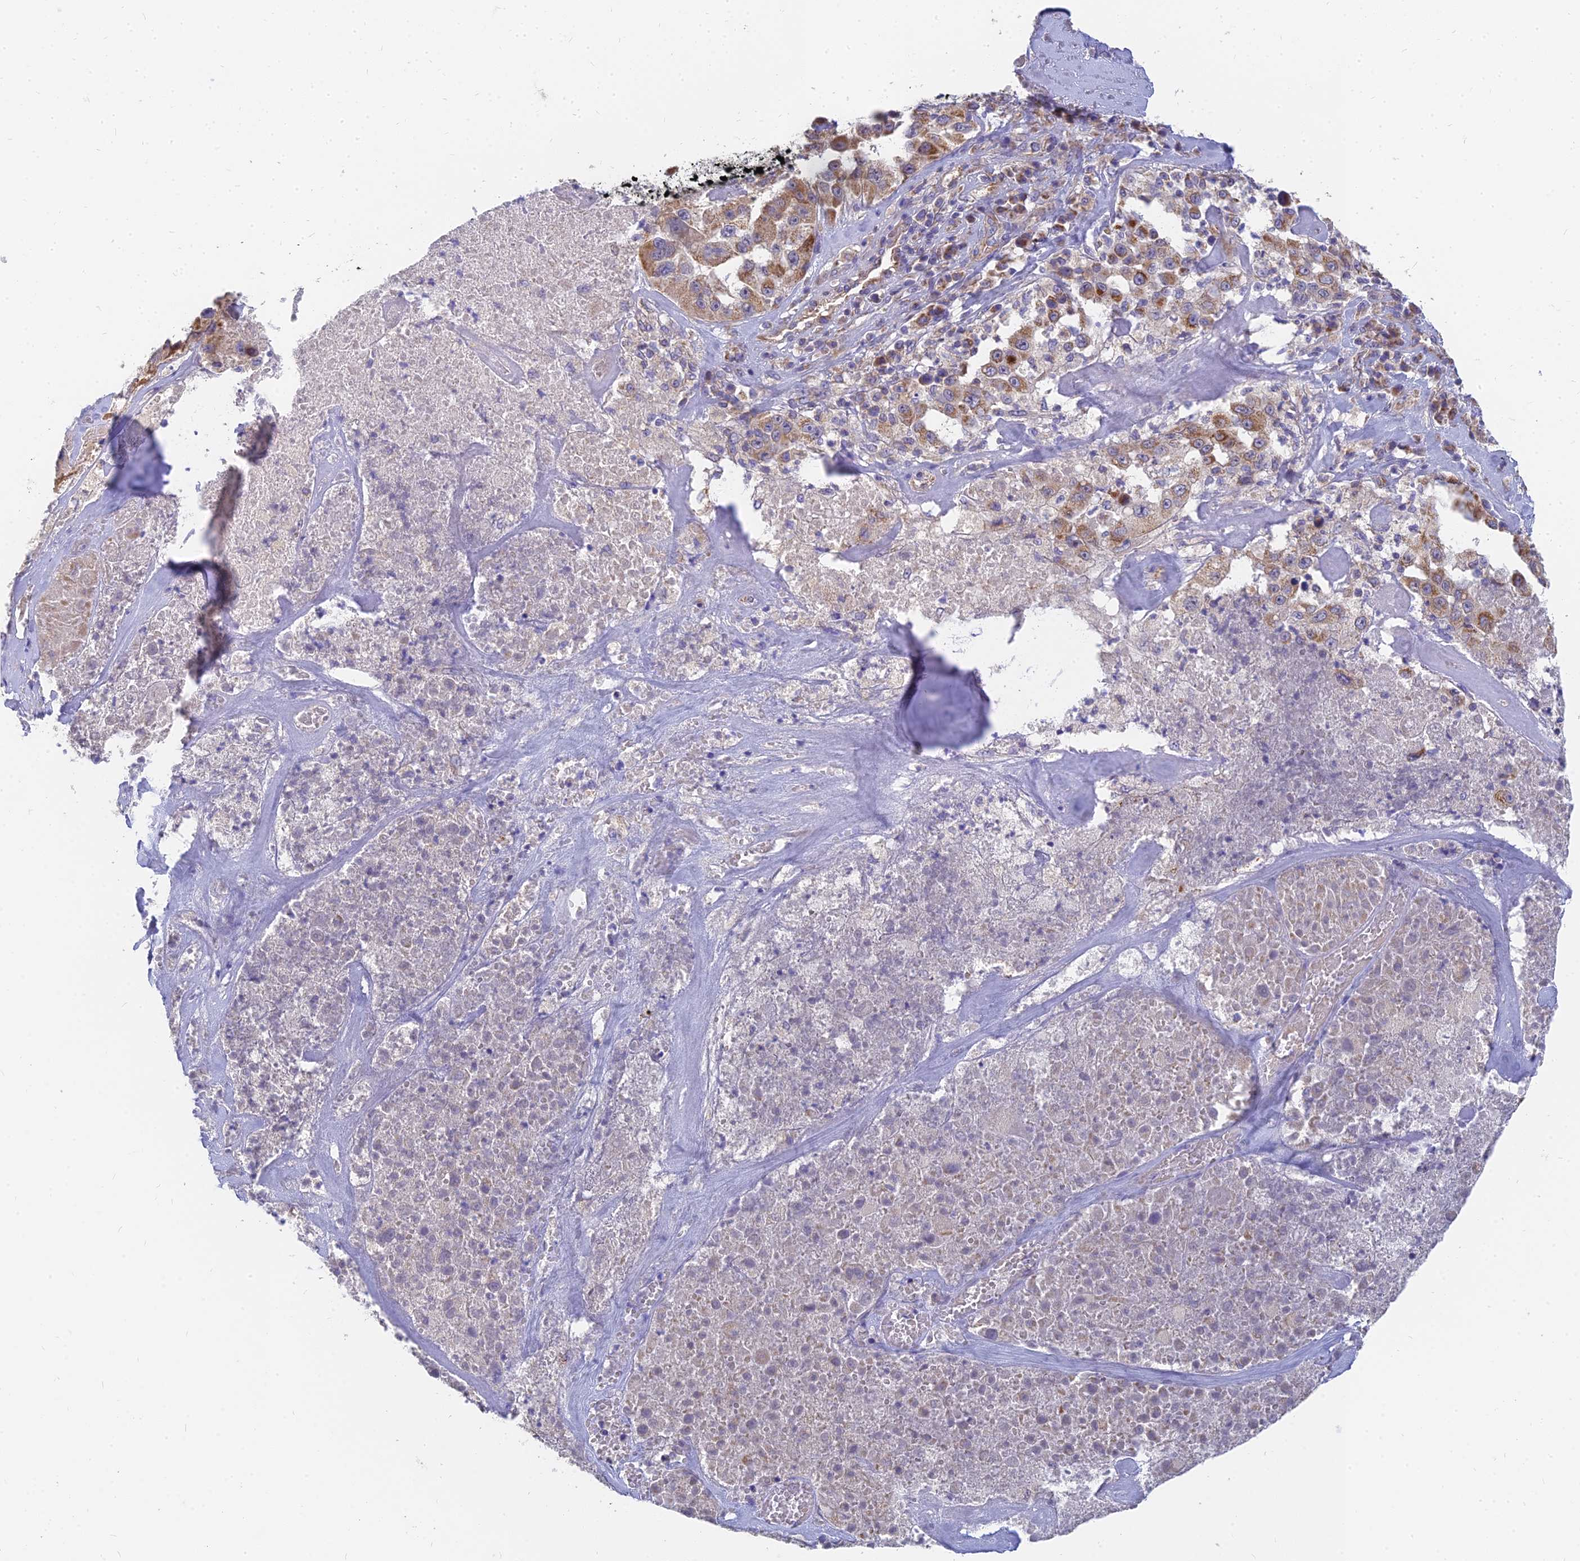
{"staining": {"intensity": "moderate", "quantity": ">75%", "location": "cytoplasmic/membranous"}, "tissue": "melanoma", "cell_type": "Tumor cells", "image_type": "cancer", "snomed": [{"axis": "morphology", "description": "Malignant melanoma, Metastatic site"}, {"axis": "topography", "description": "Lymph node"}], "caption": "IHC photomicrograph of human malignant melanoma (metastatic site) stained for a protein (brown), which demonstrates medium levels of moderate cytoplasmic/membranous expression in approximately >75% of tumor cells.", "gene": "MRPL15", "patient": {"sex": "male", "age": 62}}